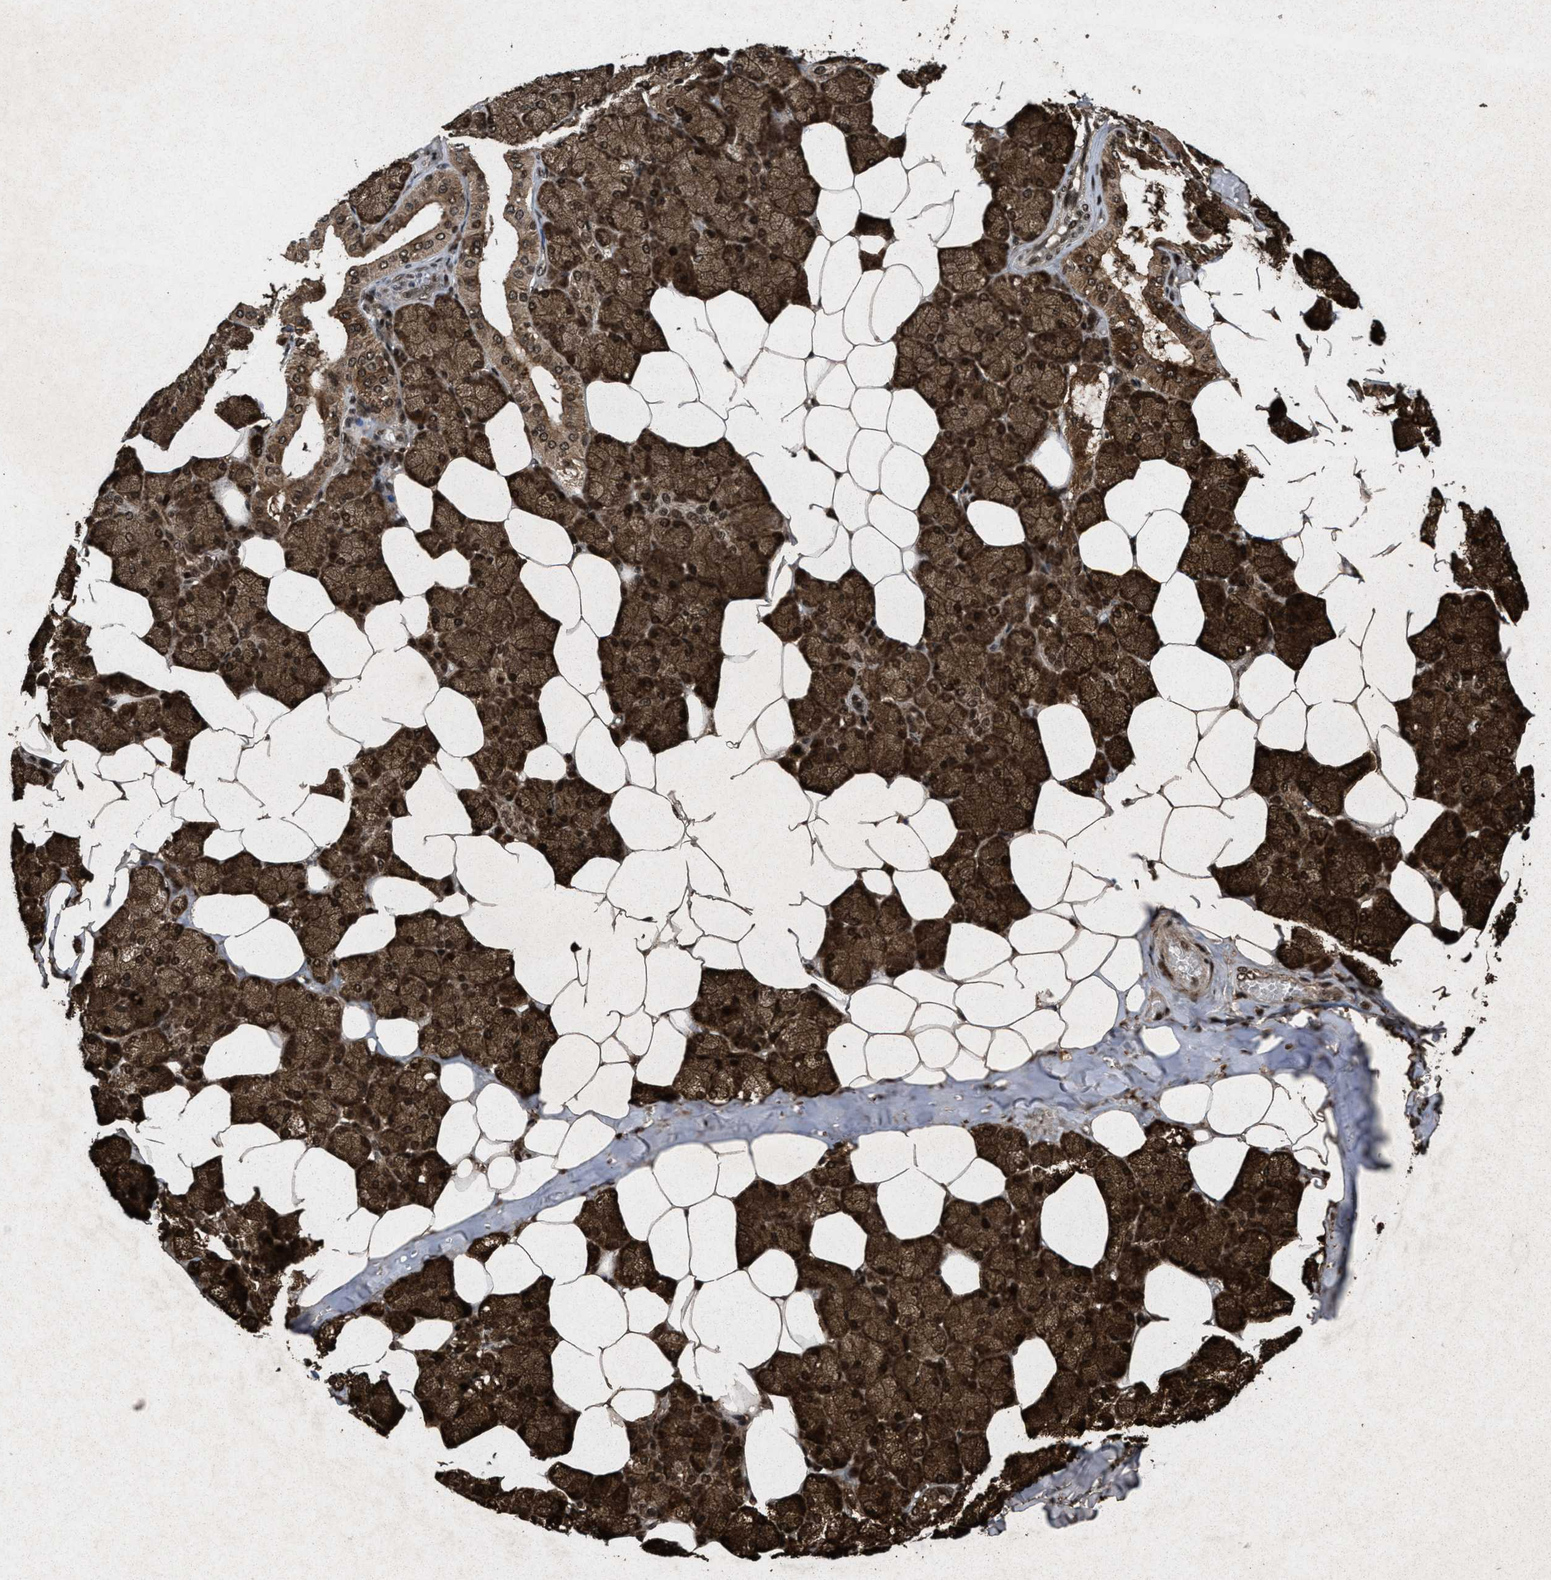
{"staining": {"intensity": "strong", "quantity": ">75%", "location": "cytoplasmic/membranous,nuclear"}, "tissue": "salivary gland", "cell_type": "Glandular cells", "image_type": "normal", "snomed": [{"axis": "morphology", "description": "Normal tissue, NOS"}, {"axis": "topography", "description": "Salivary gland"}], "caption": "IHC of normal salivary gland shows high levels of strong cytoplasmic/membranous,nuclear positivity in about >75% of glandular cells.", "gene": "WIZ", "patient": {"sex": "male", "age": 62}}